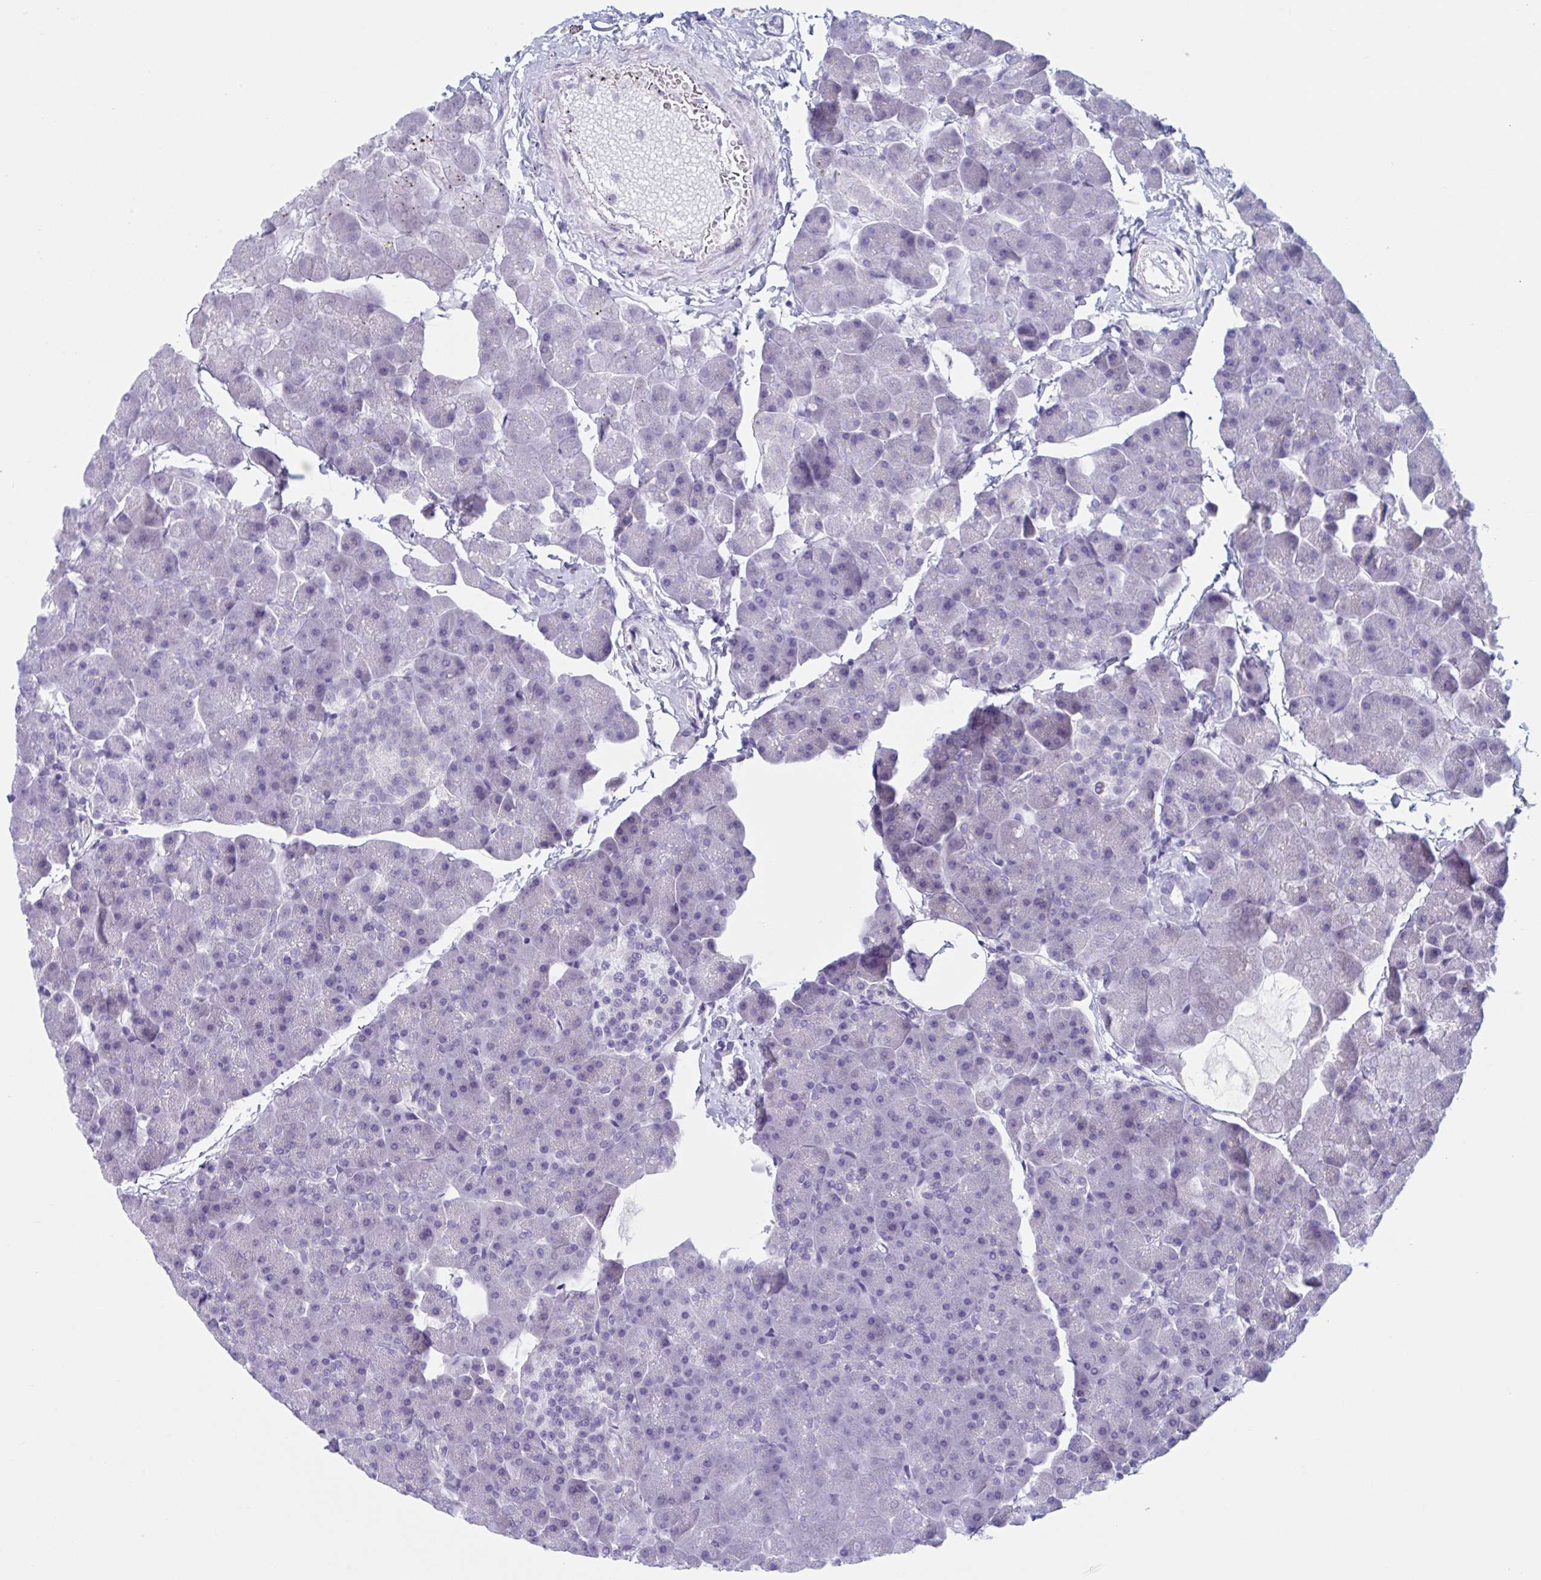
{"staining": {"intensity": "negative", "quantity": "none", "location": "none"}, "tissue": "pancreas", "cell_type": "Exocrine glandular cells", "image_type": "normal", "snomed": [{"axis": "morphology", "description": "Normal tissue, NOS"}, {"axis": "topography", "description": "Pancreas"}], "caption": "This is an immunohistochemistry image of benign human pancreas. There is no expression in exocrine glandular cells.", "gene": "LPIN3", "patient": {"sex": "male", "age": 35}}